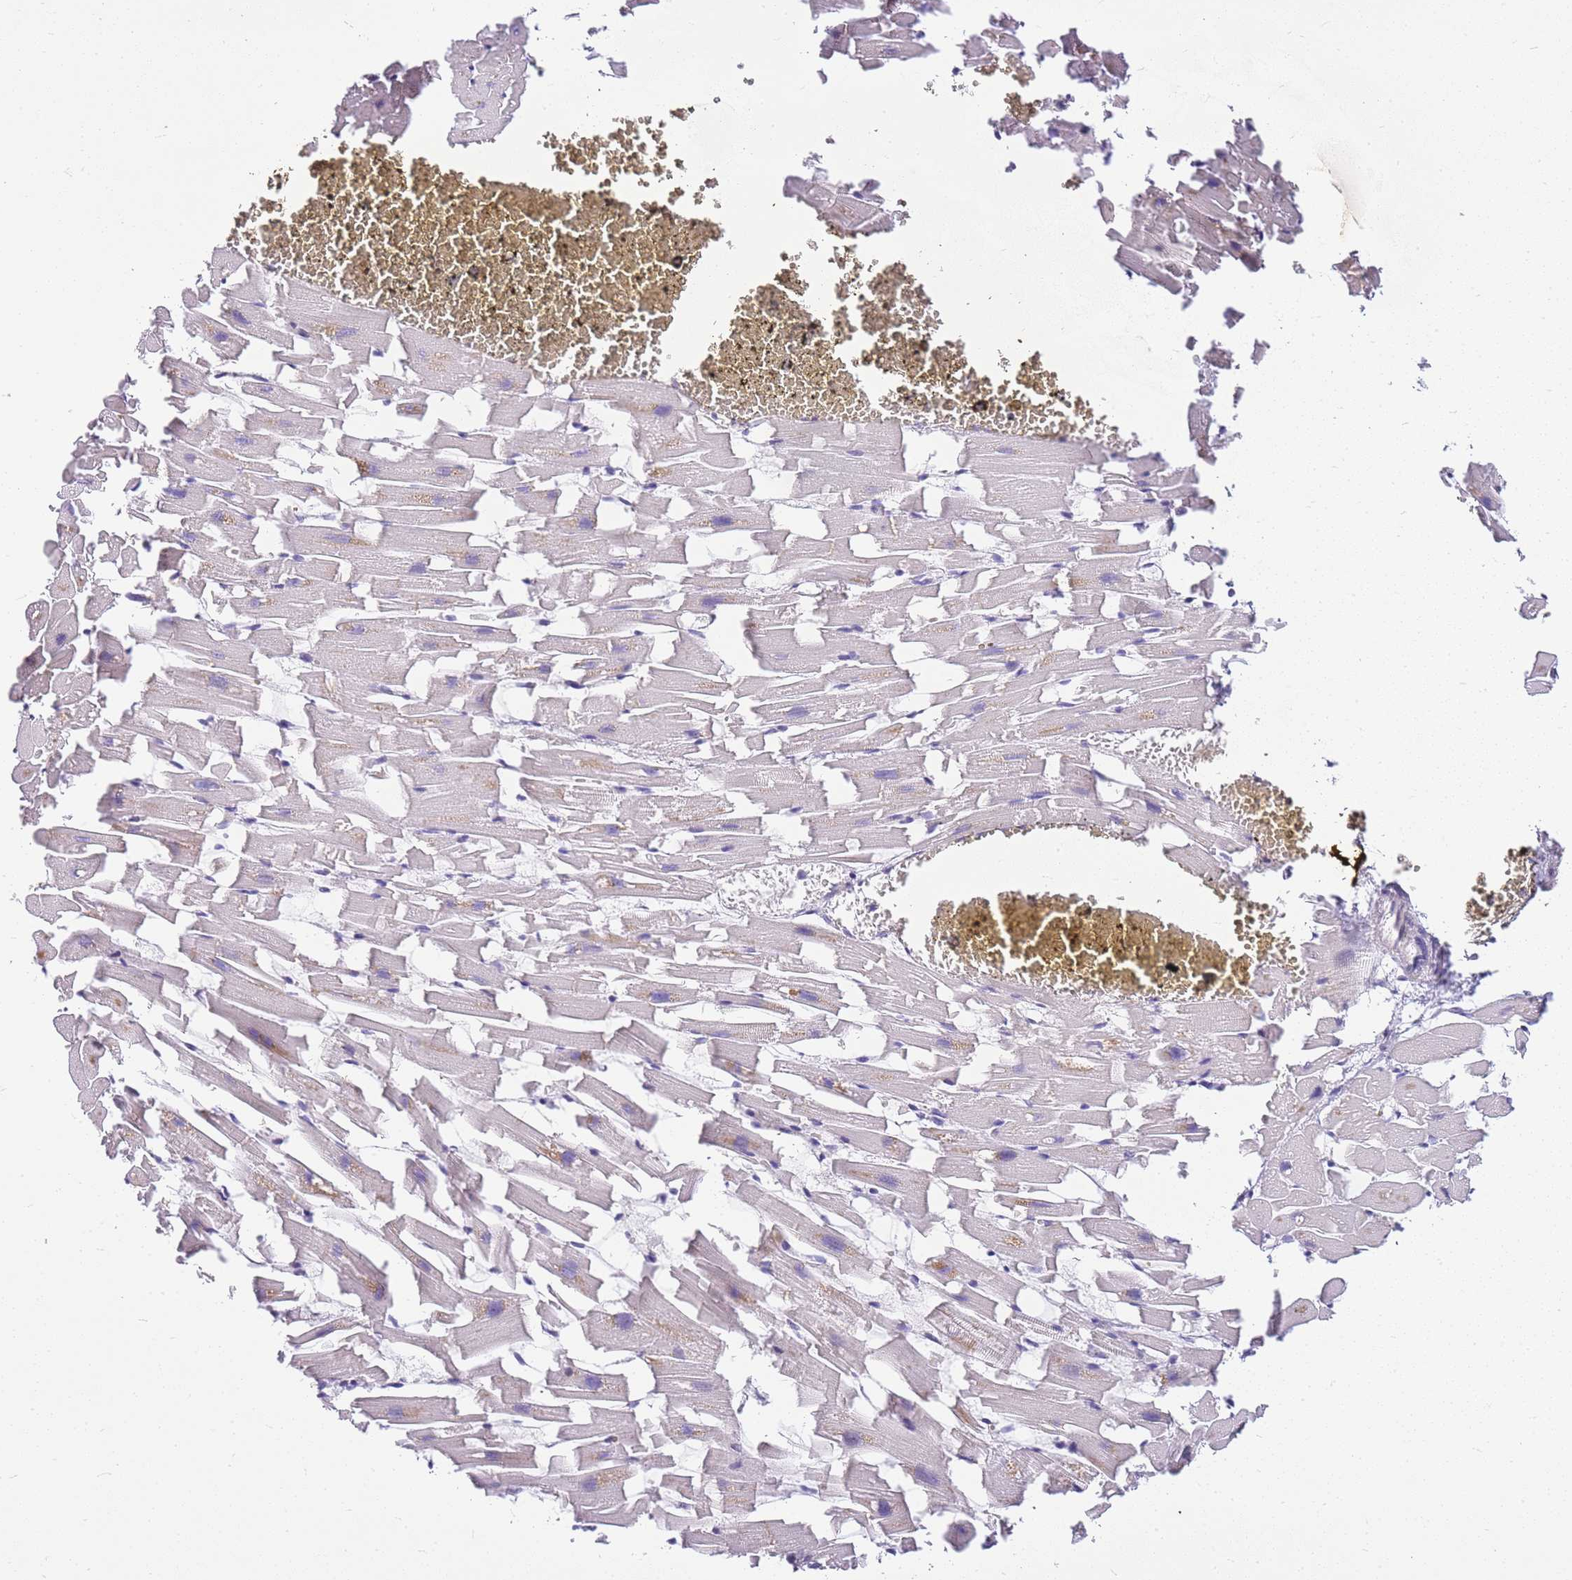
{"staining": {"intensity": "negative", "quantity": "none", "location": "none"}, "tissue": "heart muscle", "cell_type": "Cardiomyocytes", "image_type": "normal", "snomed": [{"axis": "morphology", "description": "Normal tissue, NOS"}, {"axis": "topography", "description": "Heart"}], "caption": "IHC histopathology image of benign heart muscle: heart muscle stained with DAB reveals no significant protein positivity in cardiomyocytes. Nuclei are stained in blue.", "gene": "CLBA1", "patient": {"sex": "female", "age": 64}}